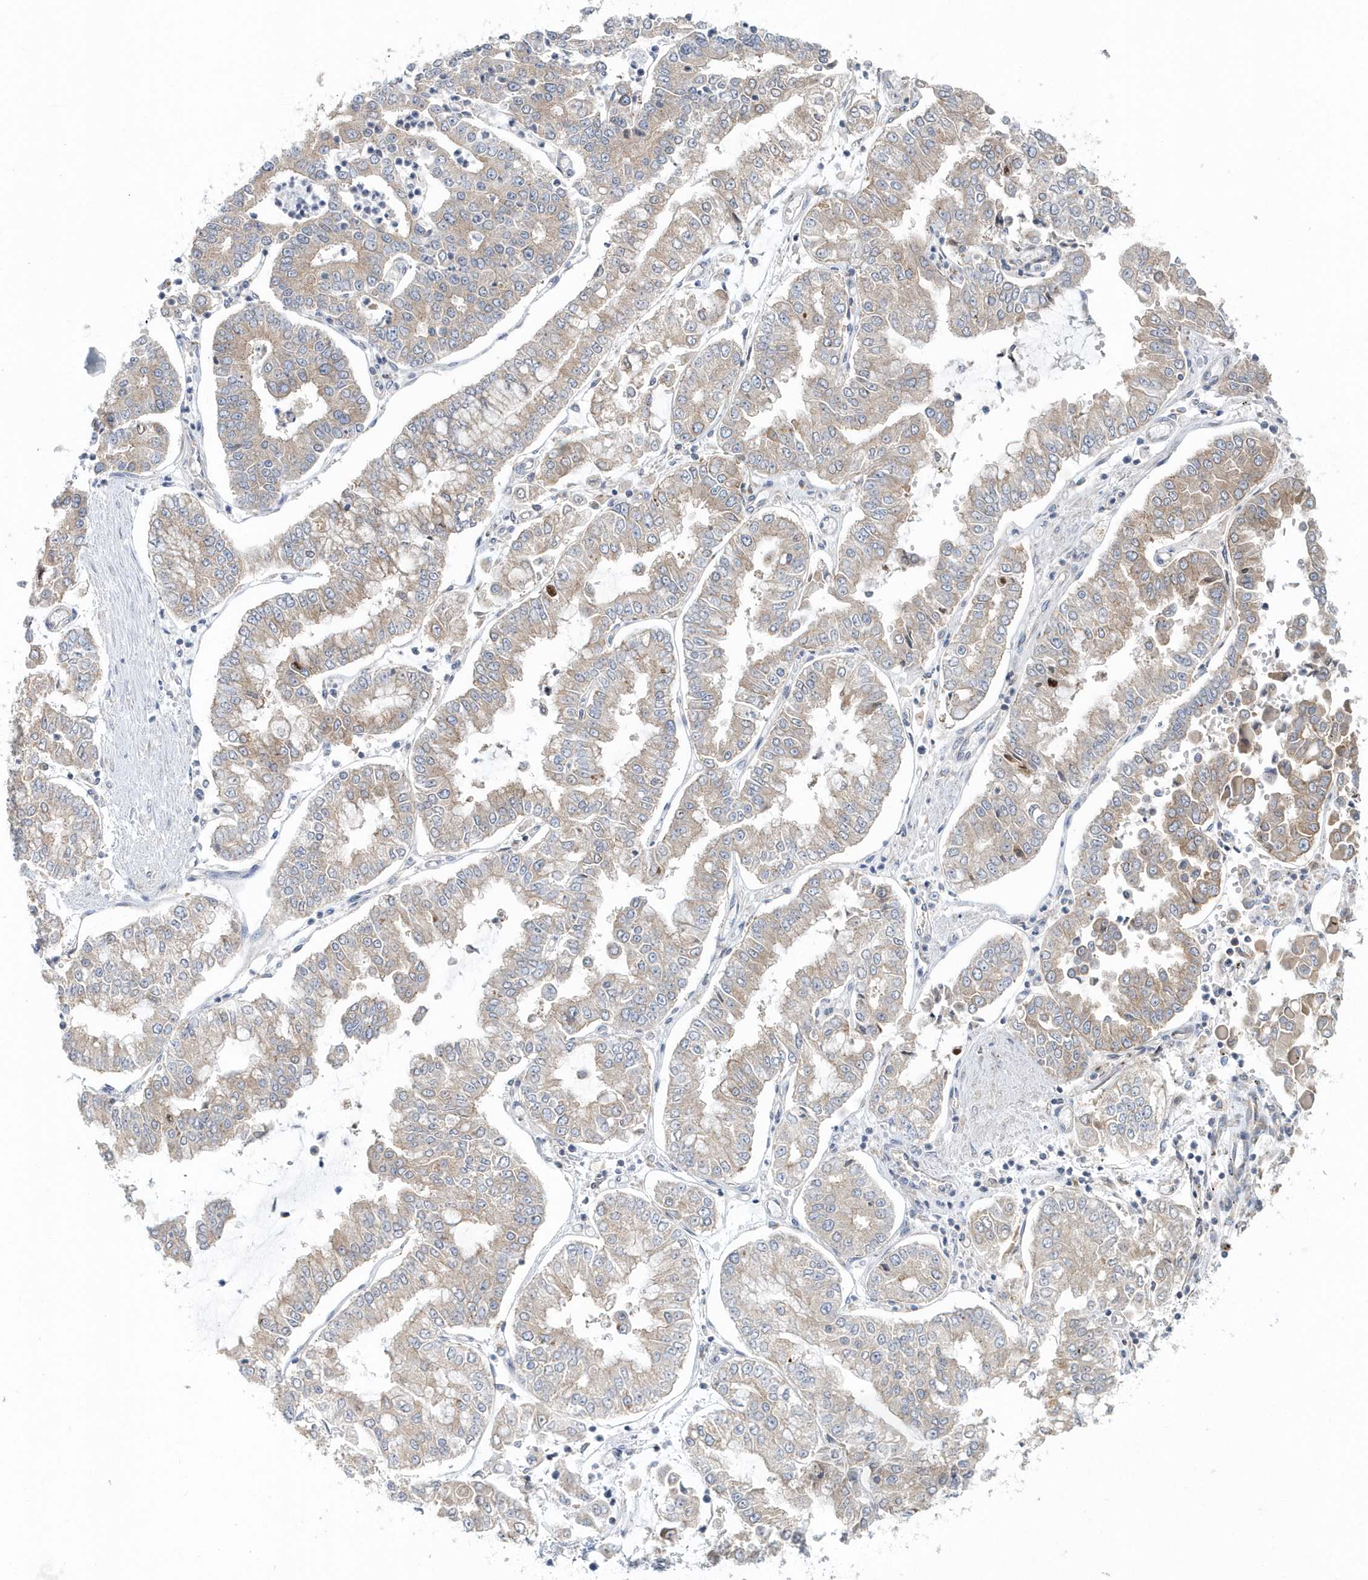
{"staining": {"intensity": "weak", "quantity": ">75%", "location": "cytoplasmic/membranous"}, "tissue": "stomach cancer", "cell_type": "Tumor cells", "image_type": "cancer", "snomed": [{"axis": "morphology", "description": "Adenocarcinoma, NOS"}, {"axis": "topography", "description": "Stomach"}], "caption": "Immunohistochemistry image of stomach adenocarcinoma stained for a protein (brown), which exhibits low levels of weak cytoplasmic/membranous positivity in about >75% of tumor cells.", "gene": "EIF3C", "patient": {"sex": "male", "age": 76}}